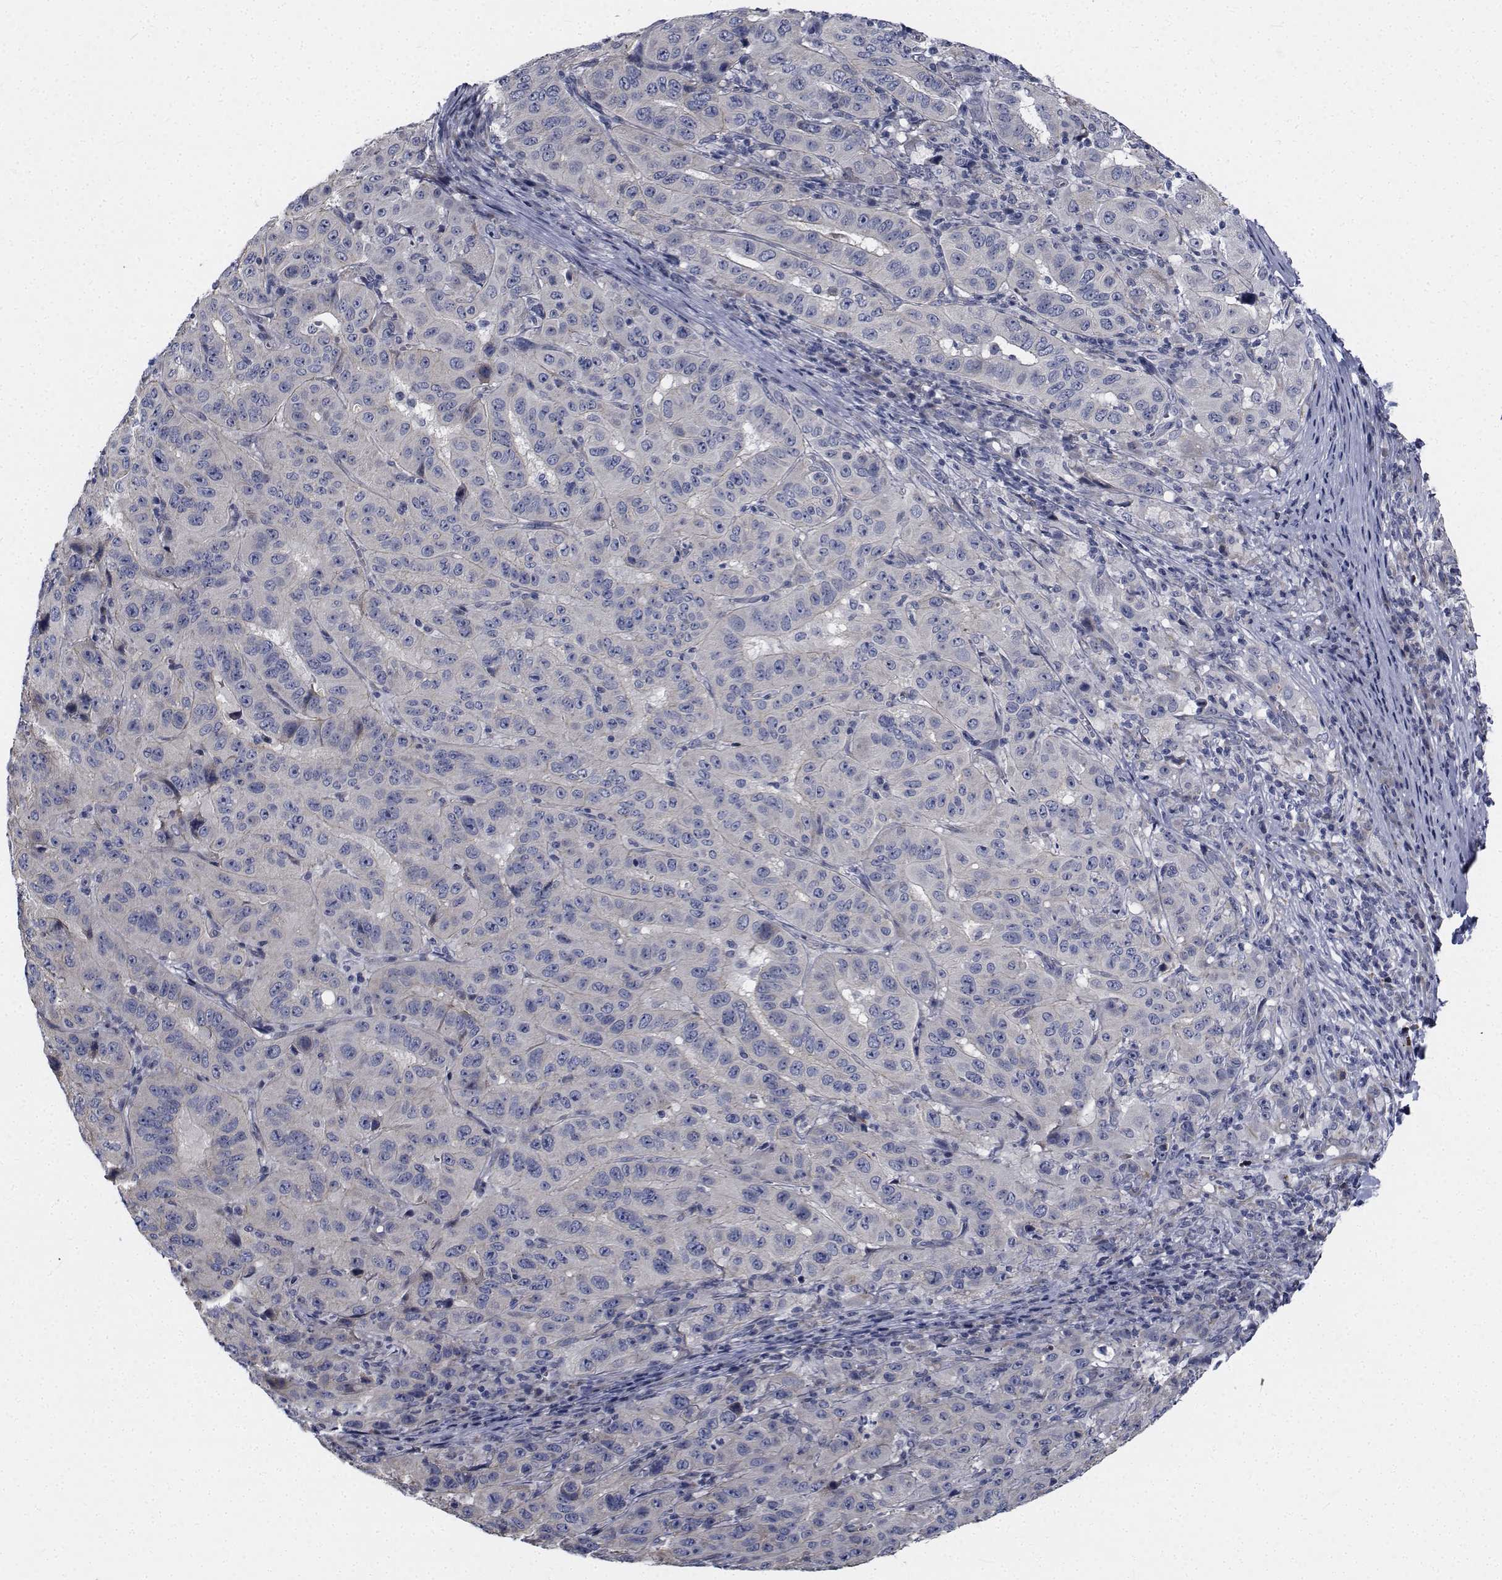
{"staining": {"intensity": "negative", "quantity": "none", "location": "none"}, "tissue": "pancreatic cancer", "cell_type": "Tumor cells", "image_type": "cancer", "snomed": [{"axis": "morphology", "description": "Adenocarcinoma, NOS"}, {"axis": "topography", "description": "Pancreas"}], "caption": "High magnification brightfield microscopy of pancreatic cancer stained with DAB (3,3'-diaminobenzidine) (brown) and counterstained with hematoxylin (blue): tumor cells show no significant expression.", "gene": "TTBK1", "patient": {"sex": "male", "age": 63}}